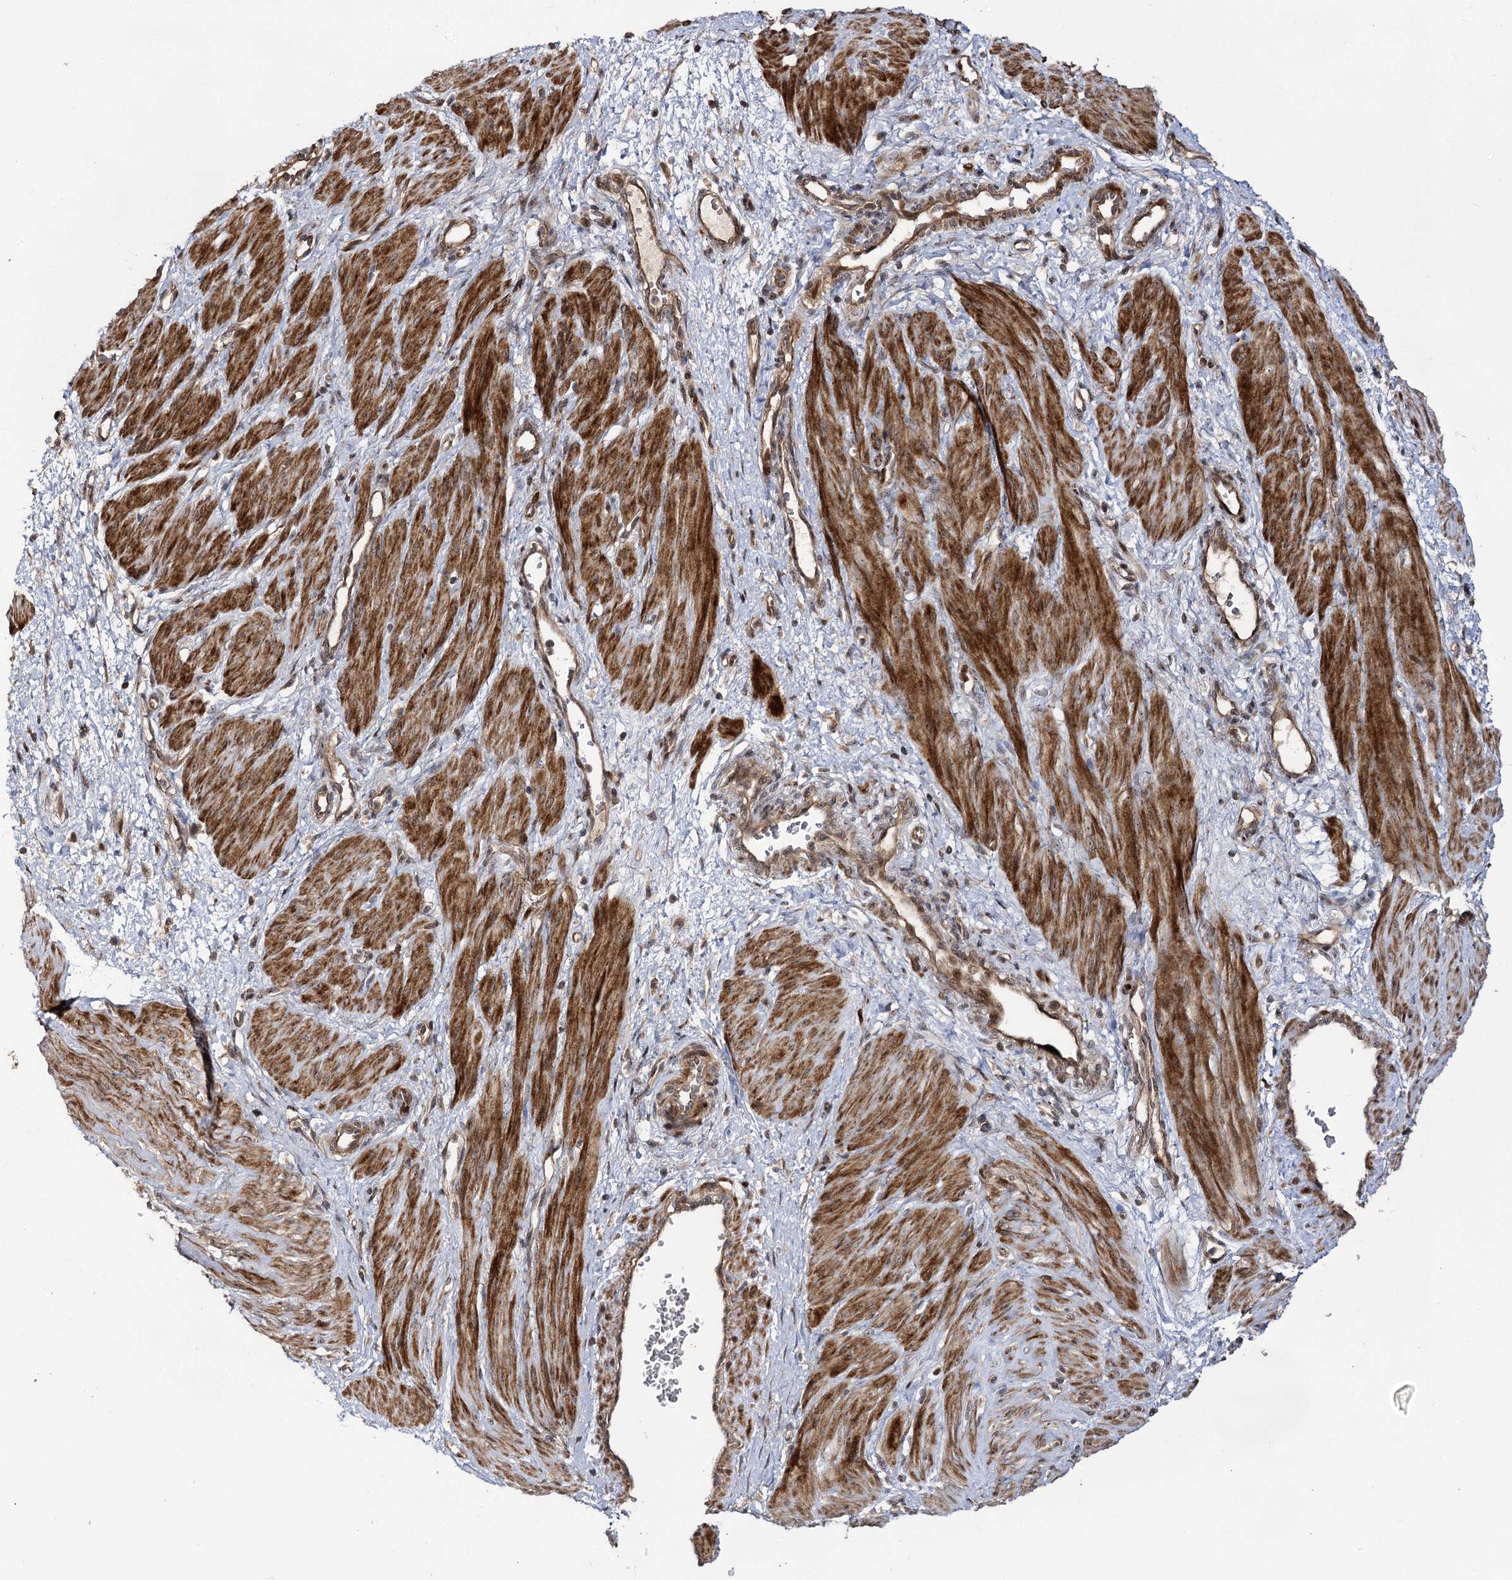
{"staining": {"intensity": "strong", "quantity": ">75%", "location": "cytoplasmic/membranous"}, "tissue": "smooth muscle", "cell_type": "Smooth muscle cells", "image_type": "normal", "snomed": [{"axis": "morphology", "description": "Normal tissue, NOS"}, {"axis": "topography", "description": "Endometrium"}], "caption": "Smooth muscle cells demonstrate strong cytoplasmic/membranous expression in about >75% of cells in unremarkable smooth muscle.", "gene": "PIK3C2A", "patient": {"sex": "female", "age": 33}}